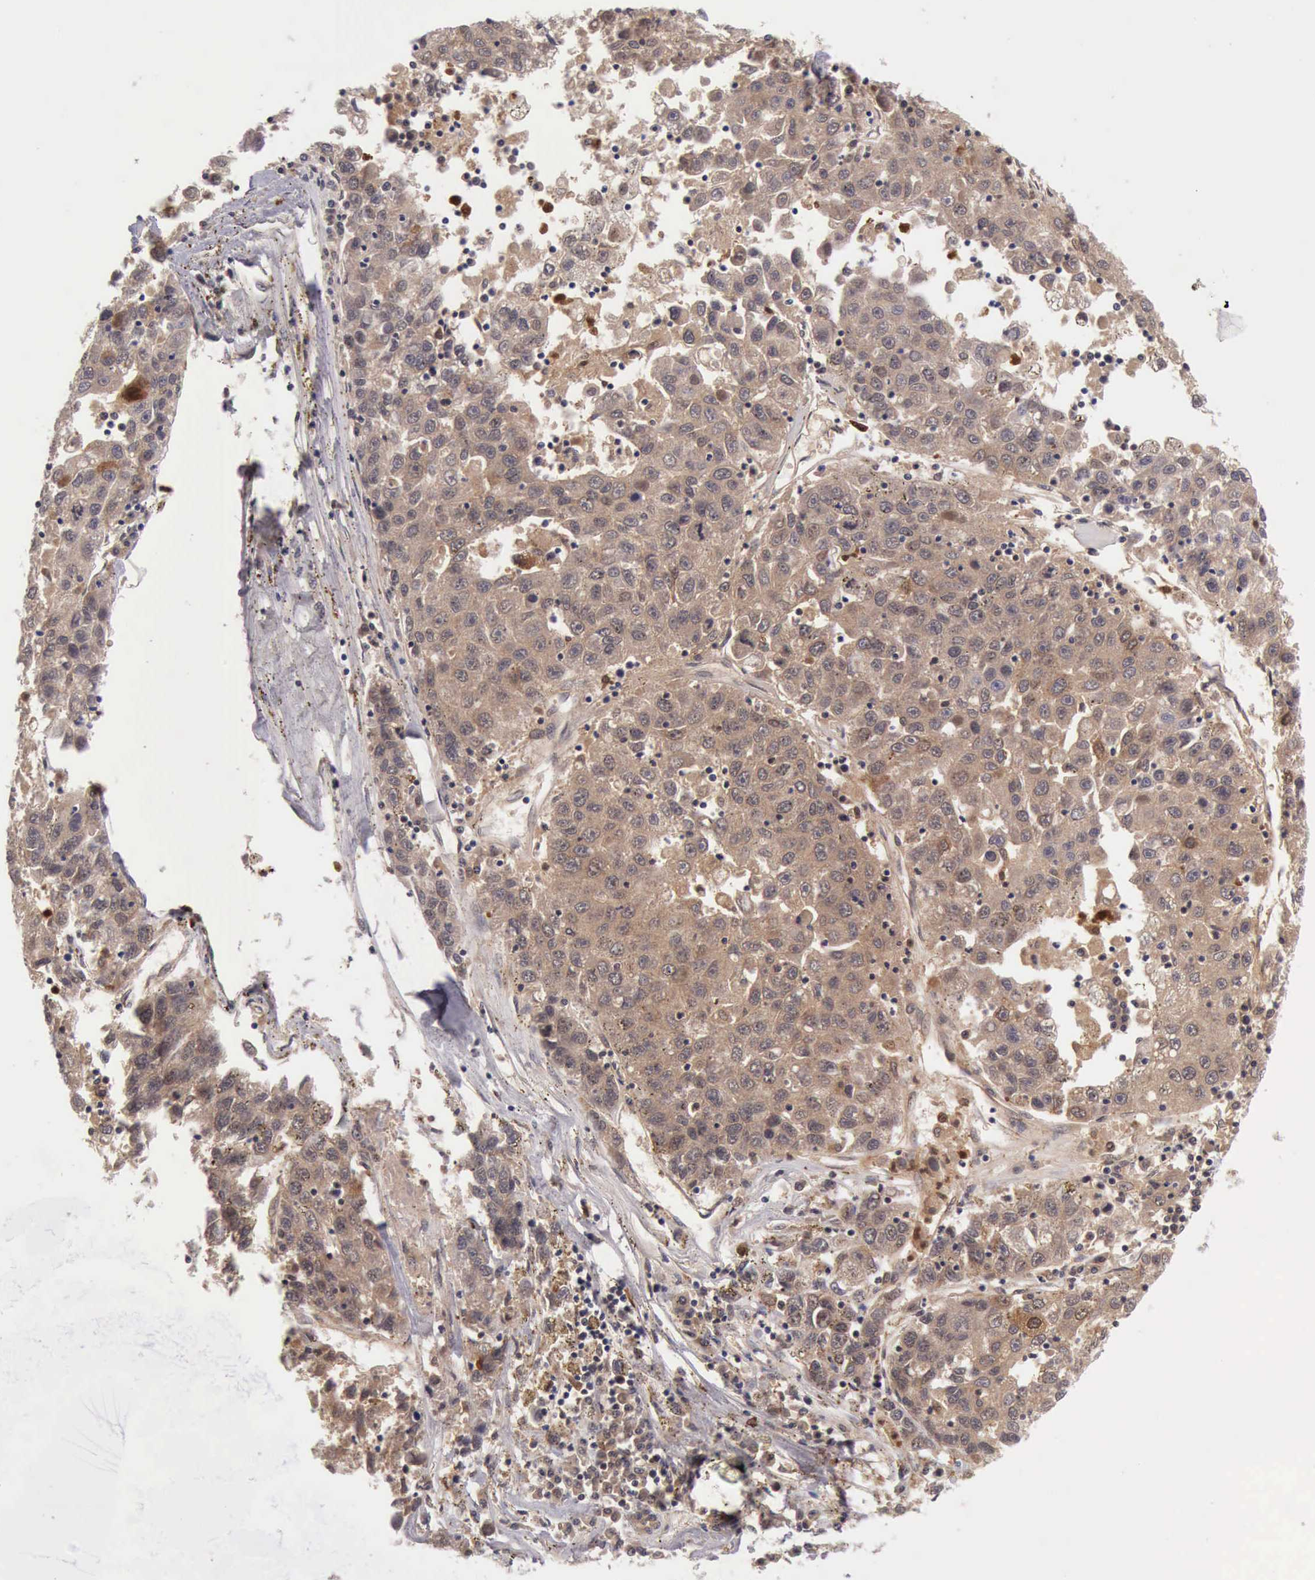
{"staining": {"intensity": "strong", "quantity": ">75%", "location": "cytoplasmic/membranous"}, "tissue": "liver cancer", "cell_type": "Tumor cells", "image_type": "cancer", "snomed": [{"axis": "morphology", "description": "Carcinoma, Hepatocellular, NOS"}, {"axis": "topography", "description": "Liver"}], "caption": "Strong cytoplasmic/membranous expression is seen in approximately >75% of tumor cells in liver hepatocellular carcinoma.", "gene": "CSTA", "patient": {"sex": "male", "age": 49}}